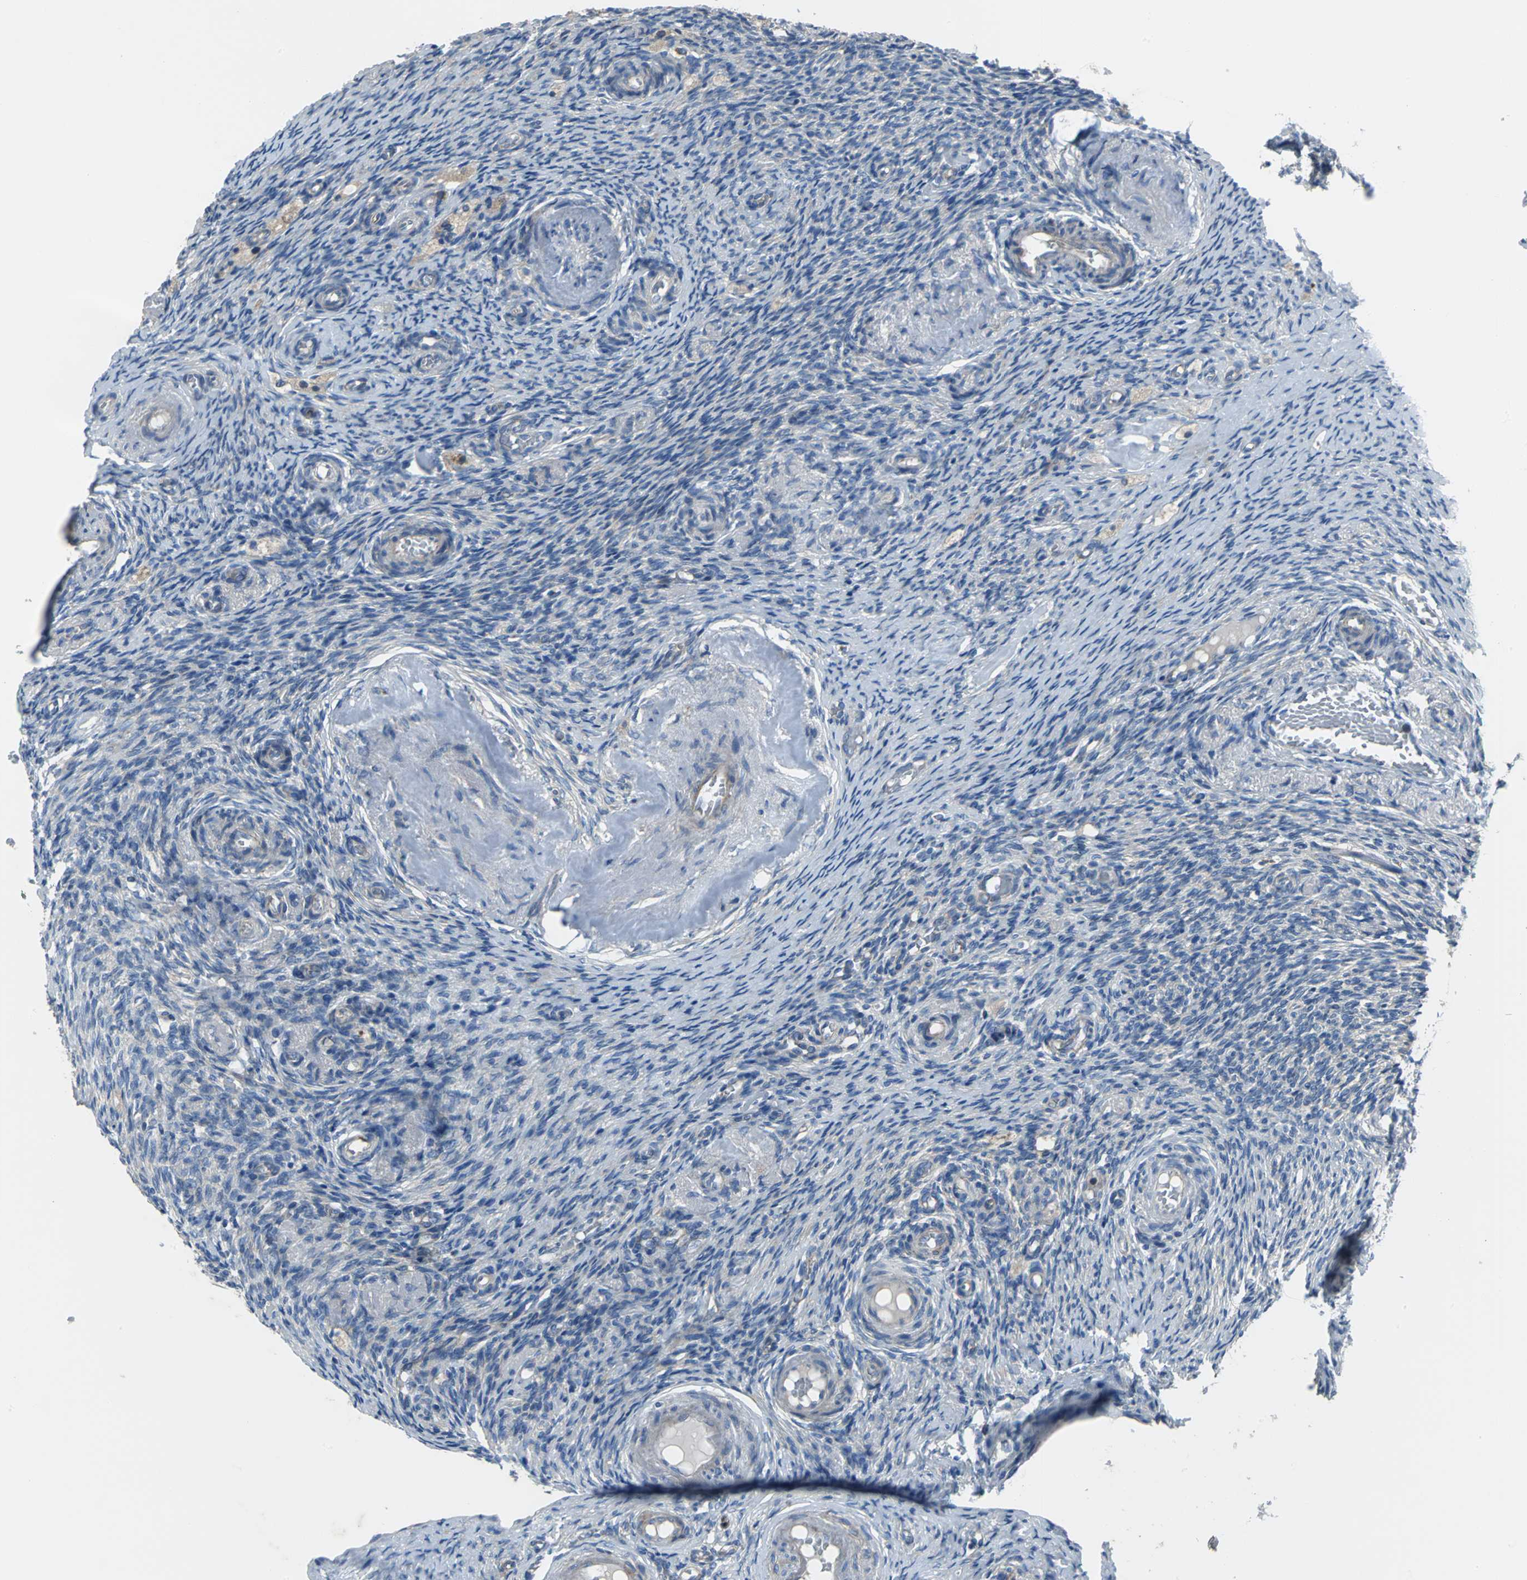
{"staining": {"intensity": "negative", "quantity": "none", "location": "none"}, "tissue": "ovary", "cell_type": "Ovarian stroma cells", "image_type": "normal", "snomed": [{"axis": "morphology", "description": "Normal tissue, NOS"}, {"axis": "topography", "description": "Ovary"}], "caption": "High power microscopy image of an IHC photomicrograph of benign ovary, revealing no significant staining in ovarian stroma cells. Brightfield microscopy of immunohistochemistry (IHC) stained with DAB (brown) and hematoxylin (blue), captured at high magnification.", "gene": "EIF5A", "patient": {"sex": "female", "age": 60}}